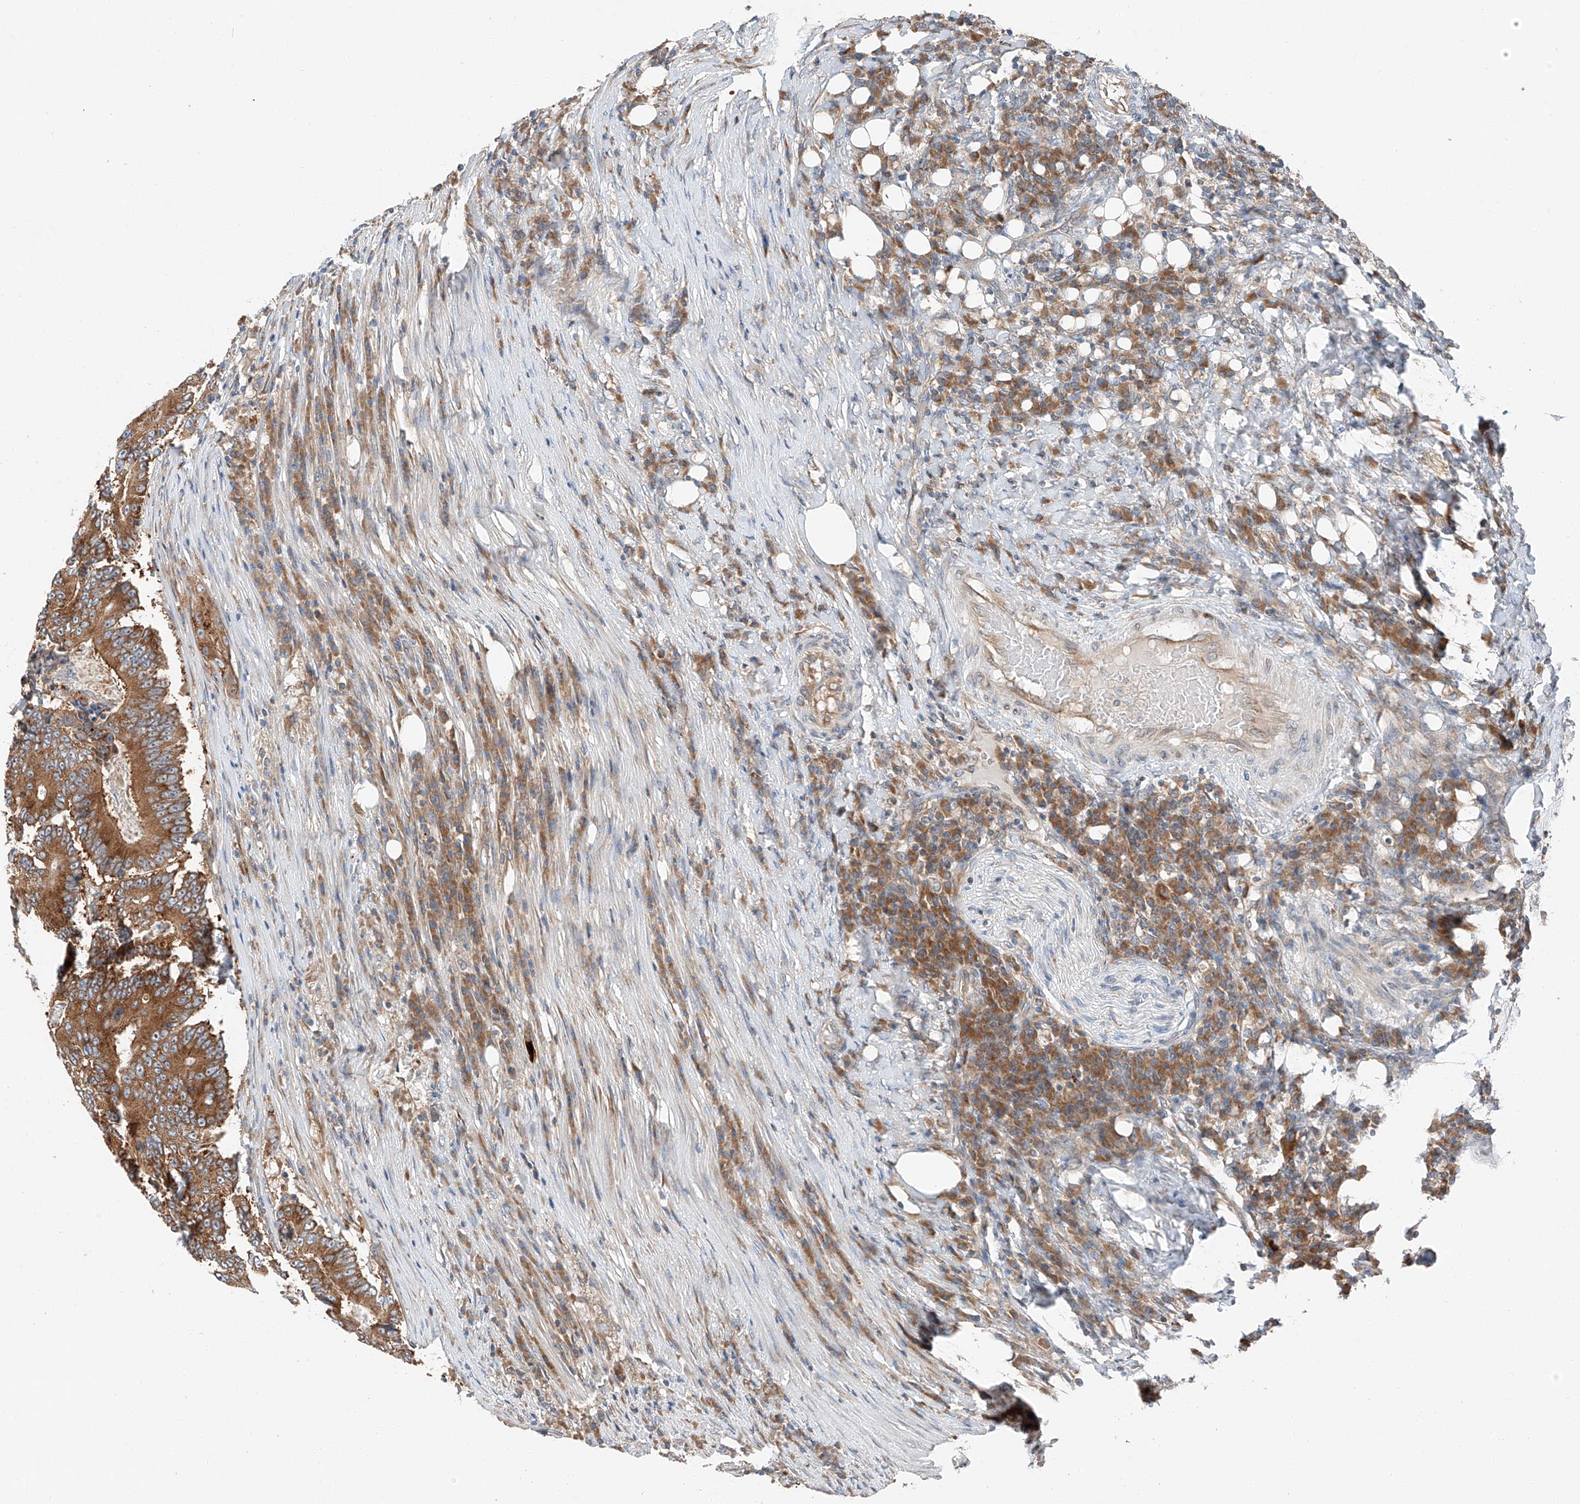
{"staining": {"intensity": "strong", "quantity": ">75%", "location": "cytoplasmic/membranous"}, "tissue": "colorectal cancer", "cell_type": "Tumor cells", "image_type": "cancer", "snomed": [{"axis": "morphology", "description": "Adenocarcinoma, NOS"}, {"axis": "topography", "description": "Colon"}], "caption": "Immunohistochemistry (IHC) histopathology image of human adenocarcinoma (colorectal) stained for a protein (brown), which displays high levels of strong cytoplasmic/membranous expression in about >75% of tumor cells.", "gene": "ZC3H15", "patient": {"sex": "male", "age": 83}}